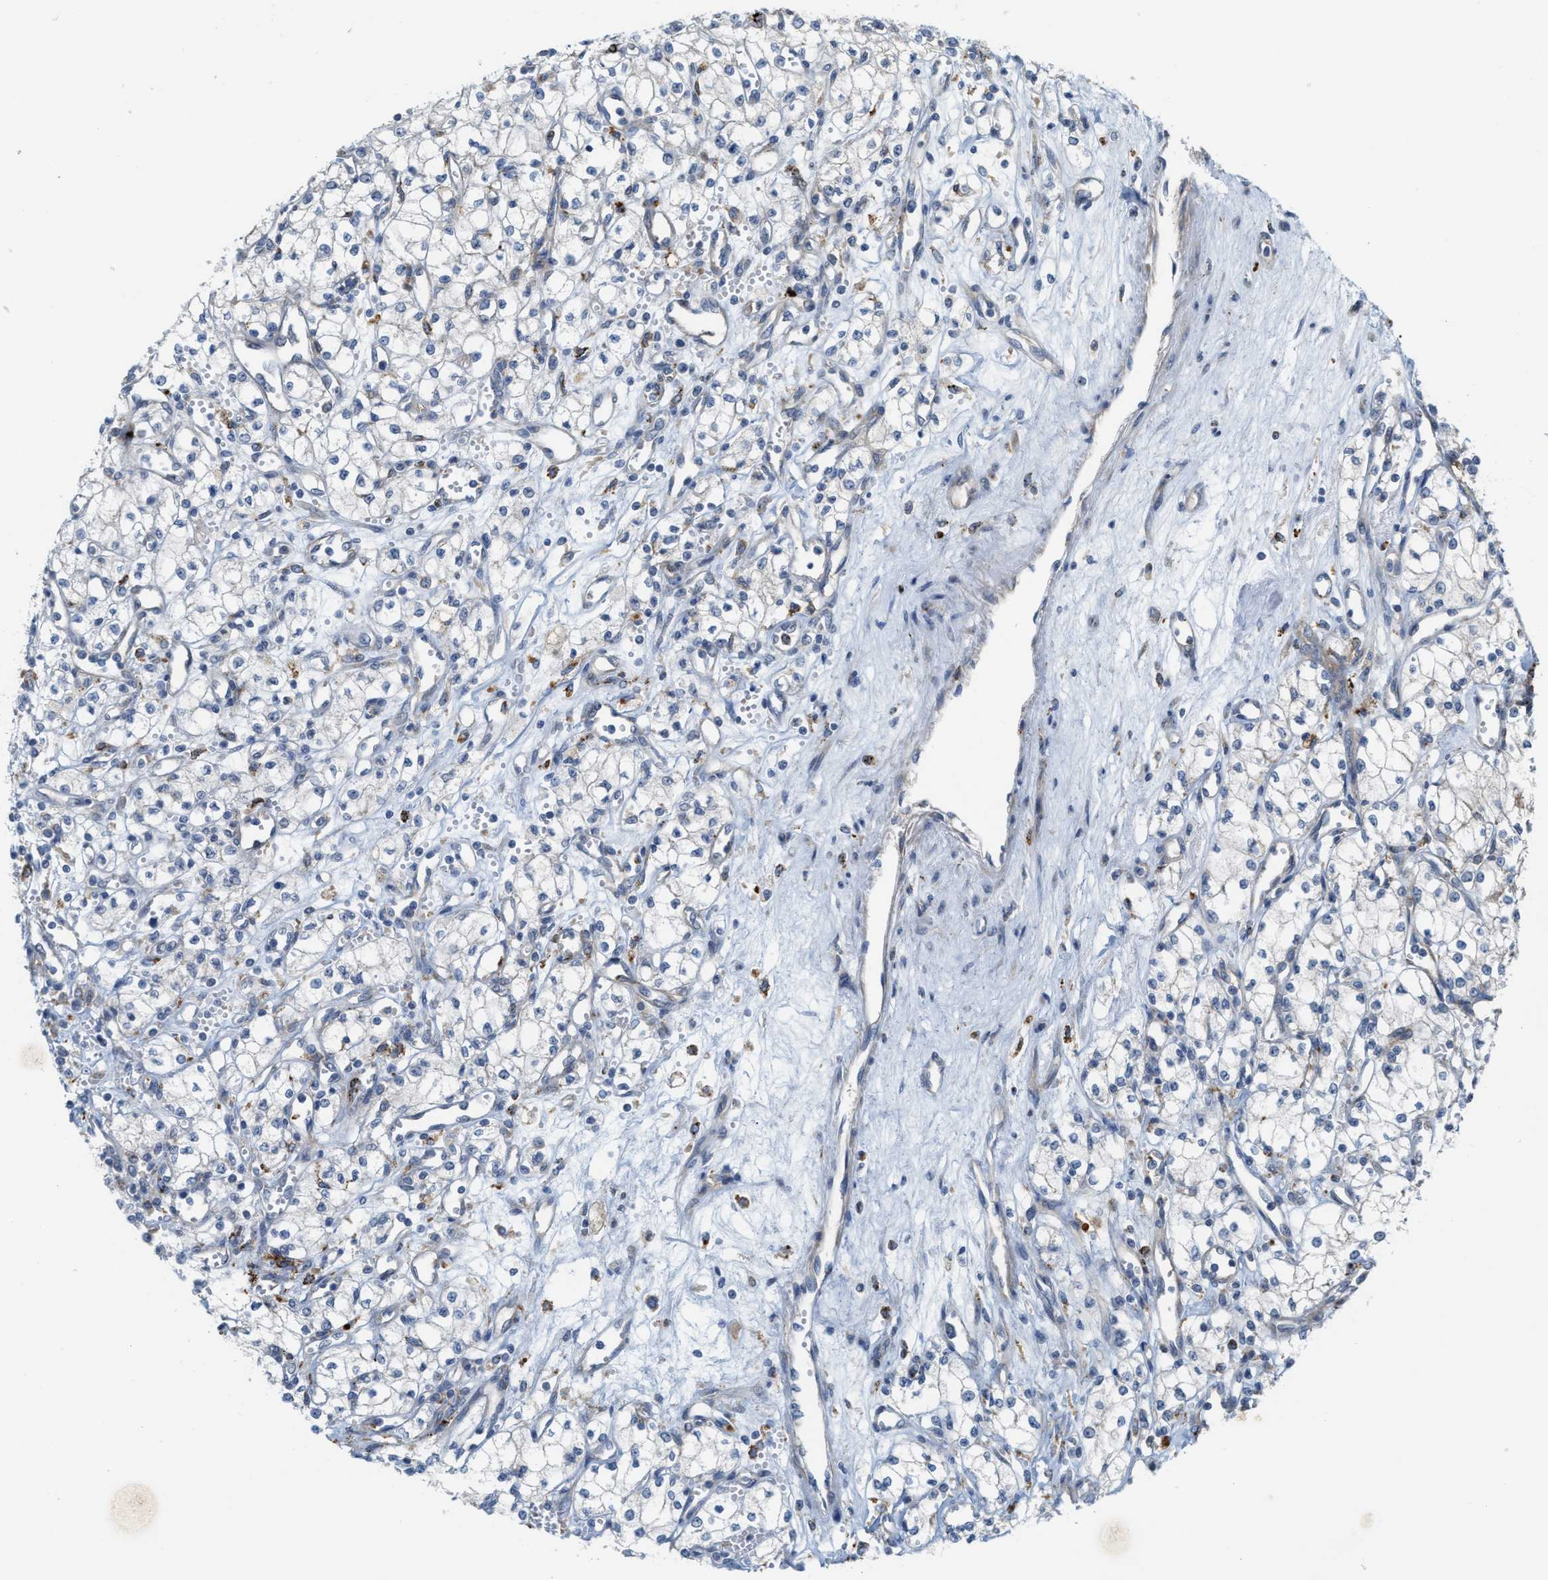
{"staining": {"intensity": "negative", "quantity": "none", "location": "none"}, "tissue": "renal cancer", "cell_type": "Tumor cells", "image_type": "cancer", "snomed": [{"axis": "morphology", "description": "Adenocarcinoma, NOS"}, {"axis": "topography", "description": "Kidney"}], "caption": "Immunohistochemical staining of human adenocarcinoma (renal) displays no significant staining in tumor cells.", "gene": "KLHDC10", "patient": {"sex": "male", "age": 59}}